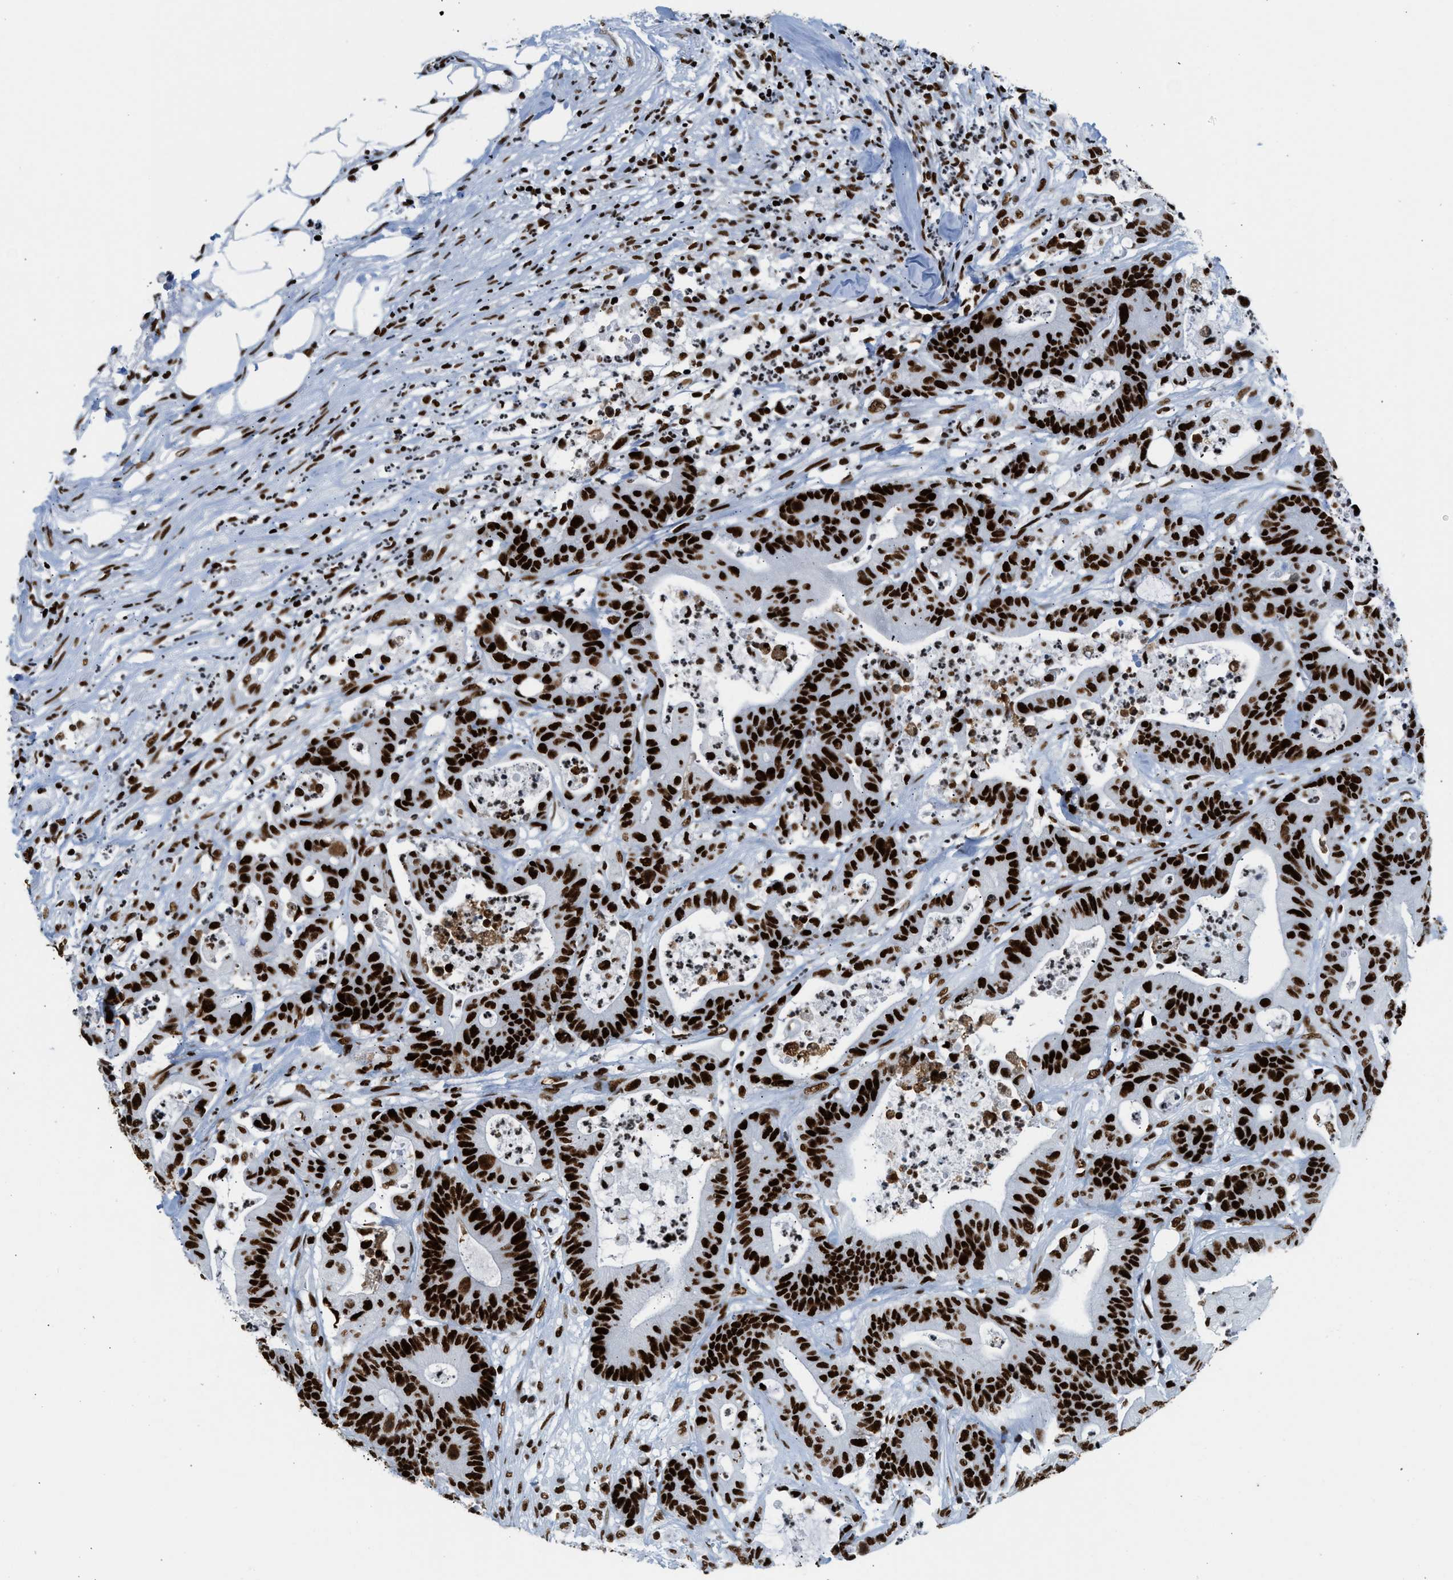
{"staining": {"intensity": "strong", "quantity": ">75%", "location": "nuclear"}, "tissue": "colorectal cancer", "cell_type": "Tumor cells", "image_type": "cancer", "snomed": [{"axis": "morphology", "description": "Adenocarcinoma, NOS"}, {"axis": "topography", "description": "Colon"}], "caption": "High-magnification brightfield microscopy of colorectal adenocarcinoma stained with DAB (3,3'-diaminobenzidine) (brown) and counterstained with hematoxylin (blue). tumor cells exhibit strong nuclear staining is present in approximately>75% of cells. The protein of interest is shown in brown color, while the nuclei are stained blue.", "gene": "PIF1", "patient": {"sex": "female", "age": 84}}